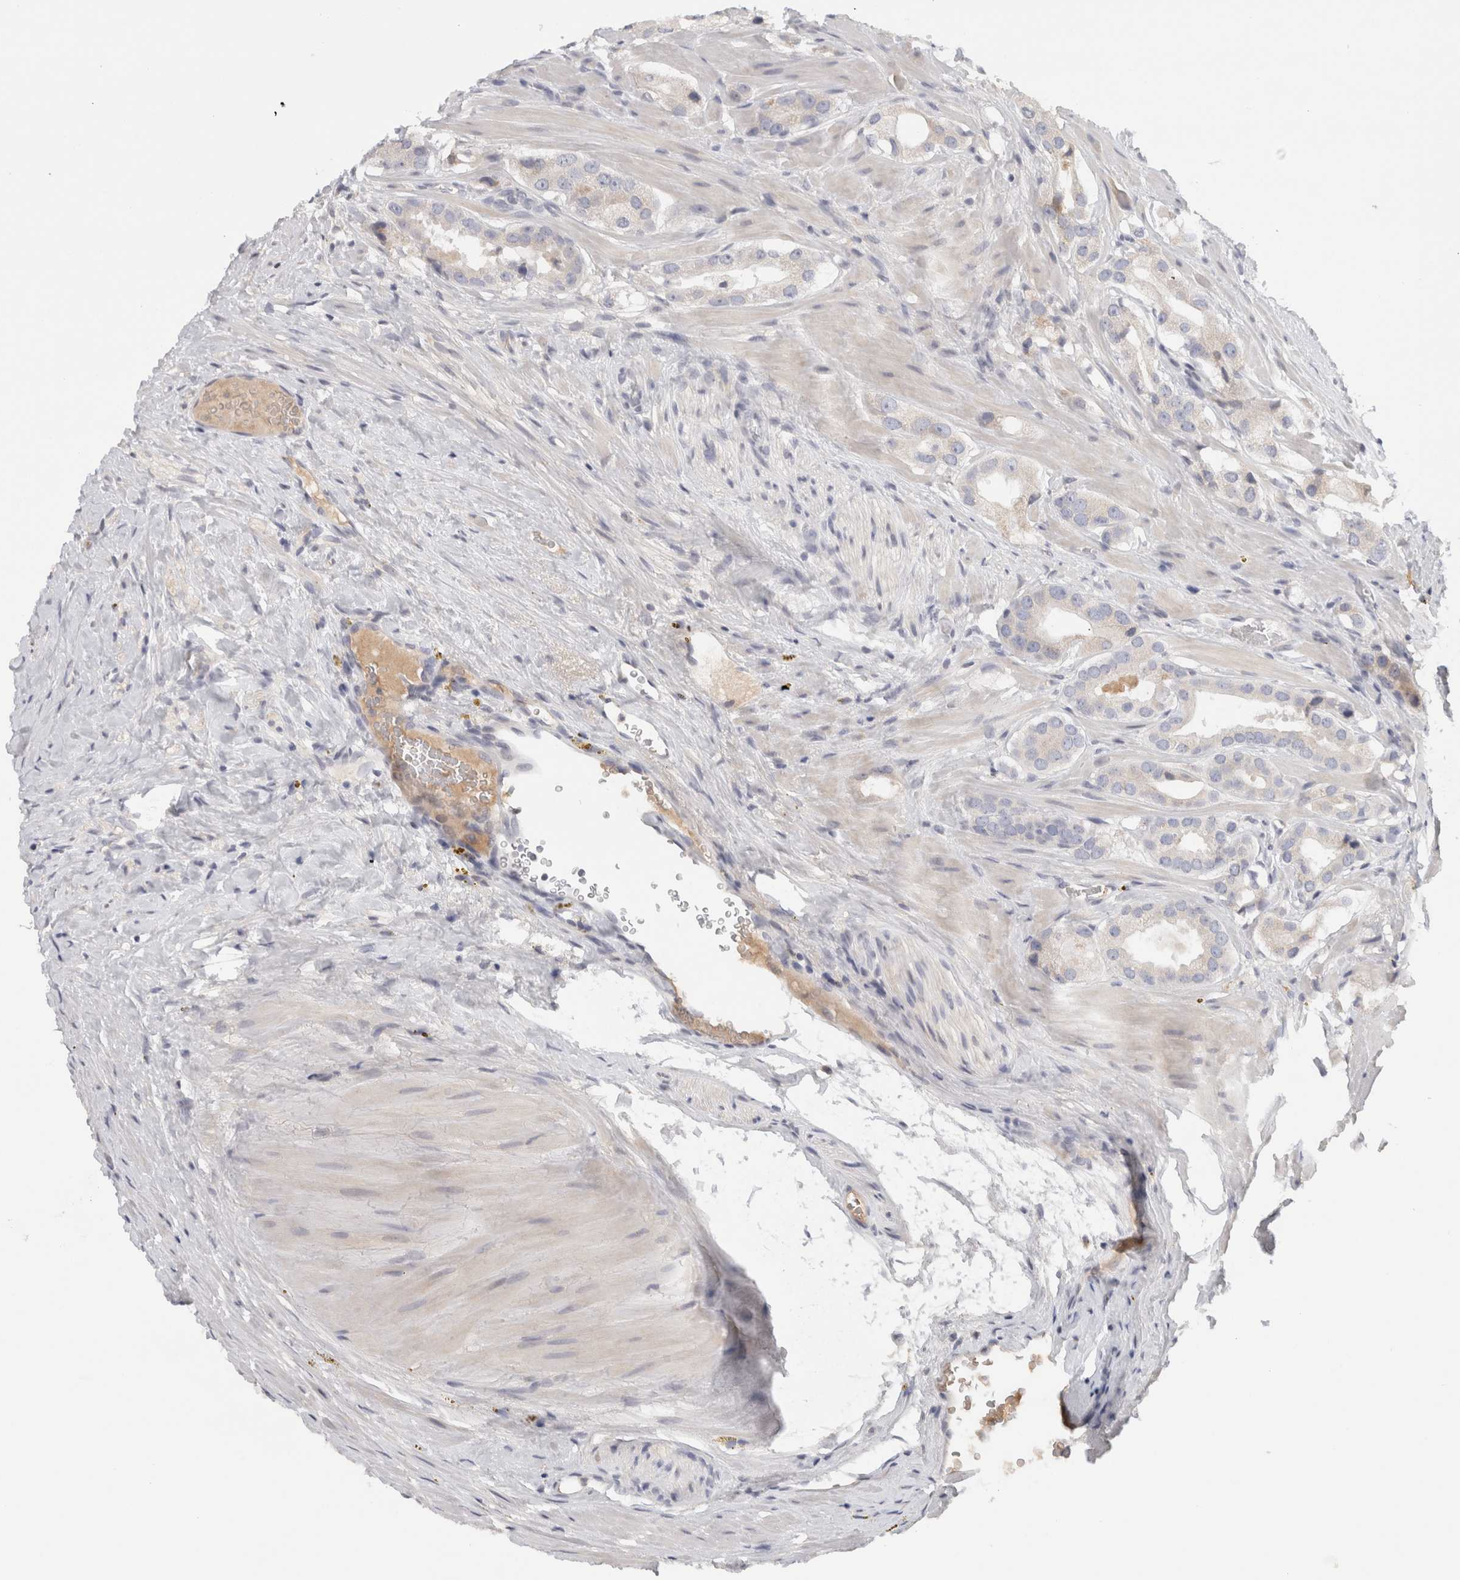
{"staining": {"intensity": "negative", "quantity": "none", "location": "none"}, "tissue": "prostate cancer", "cell_type": "Tumor cells", "image_type": "cancer", "snomed": [{"axis": "morphology", "description": "Adenocarcinoma, High grade"}, {"axis": "topography", "description": "Prostate"}], "caption": "This is an IHC micrograph of prostate cancer. There is no positivity in tumor cells.", "gene": "STK31", "patient": {"sex": "male", "age": 63}}